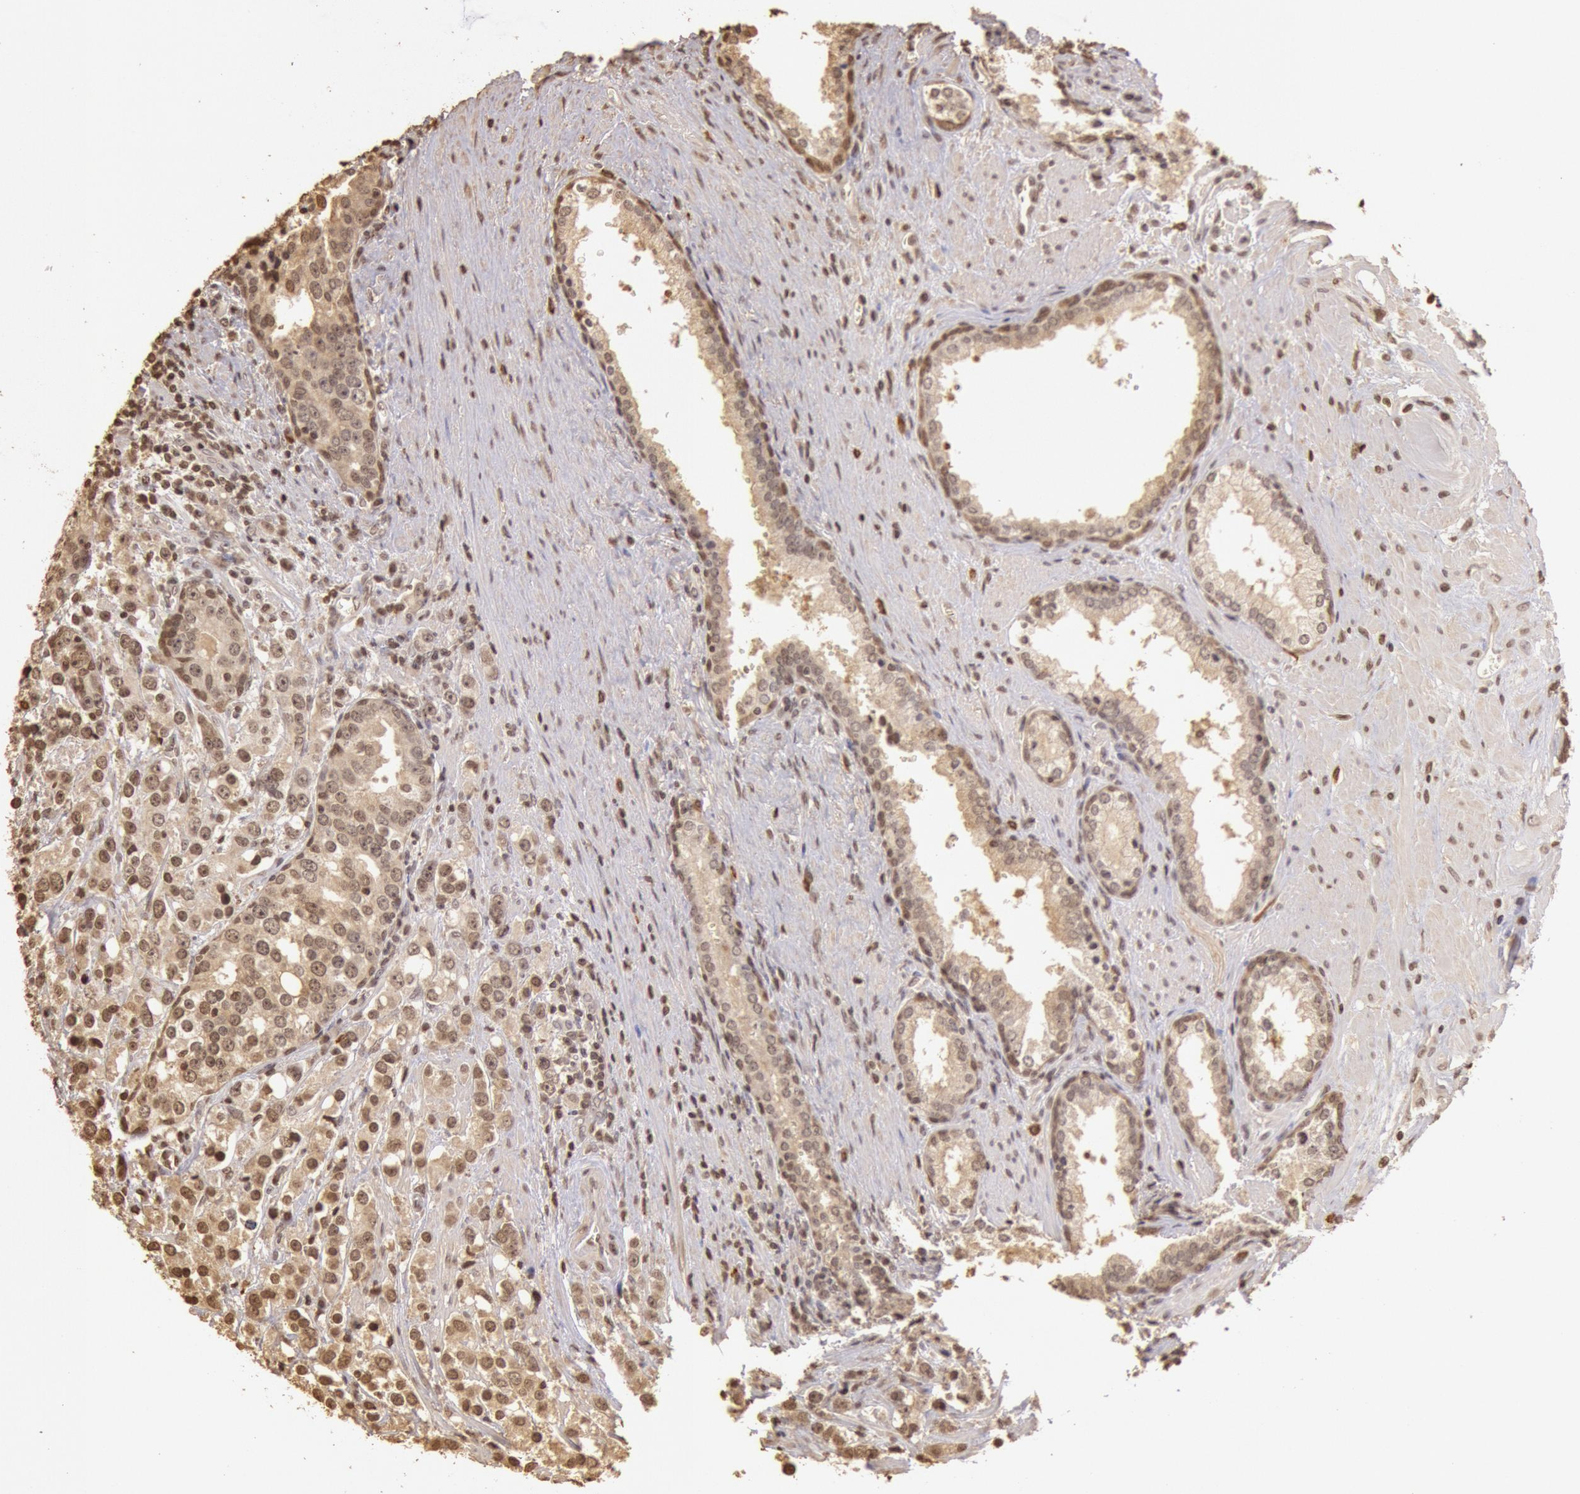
{"staining": {"intensity": "weak", "quantity": ">75%", "location": "cytoplasmic/membranous,nuclear"}, "tissue": "prostate cancer", "cell_type": "Tumor cells", "image_type": "cancer", "snomed": [{"axis": "morphology", "description": "Adenocarcinoma, High grade"}, {"axis": "topography", "description": "Prostate"}], "caption": "A micrograph of adenocarcinoma (high-grade) (prostate) stained for a protein displays weak cytoplasmic/membranous and nuclear brown staining in tumor cells.", "gene": "SOD1", "patient": {"sex": "male", "age": 71}}